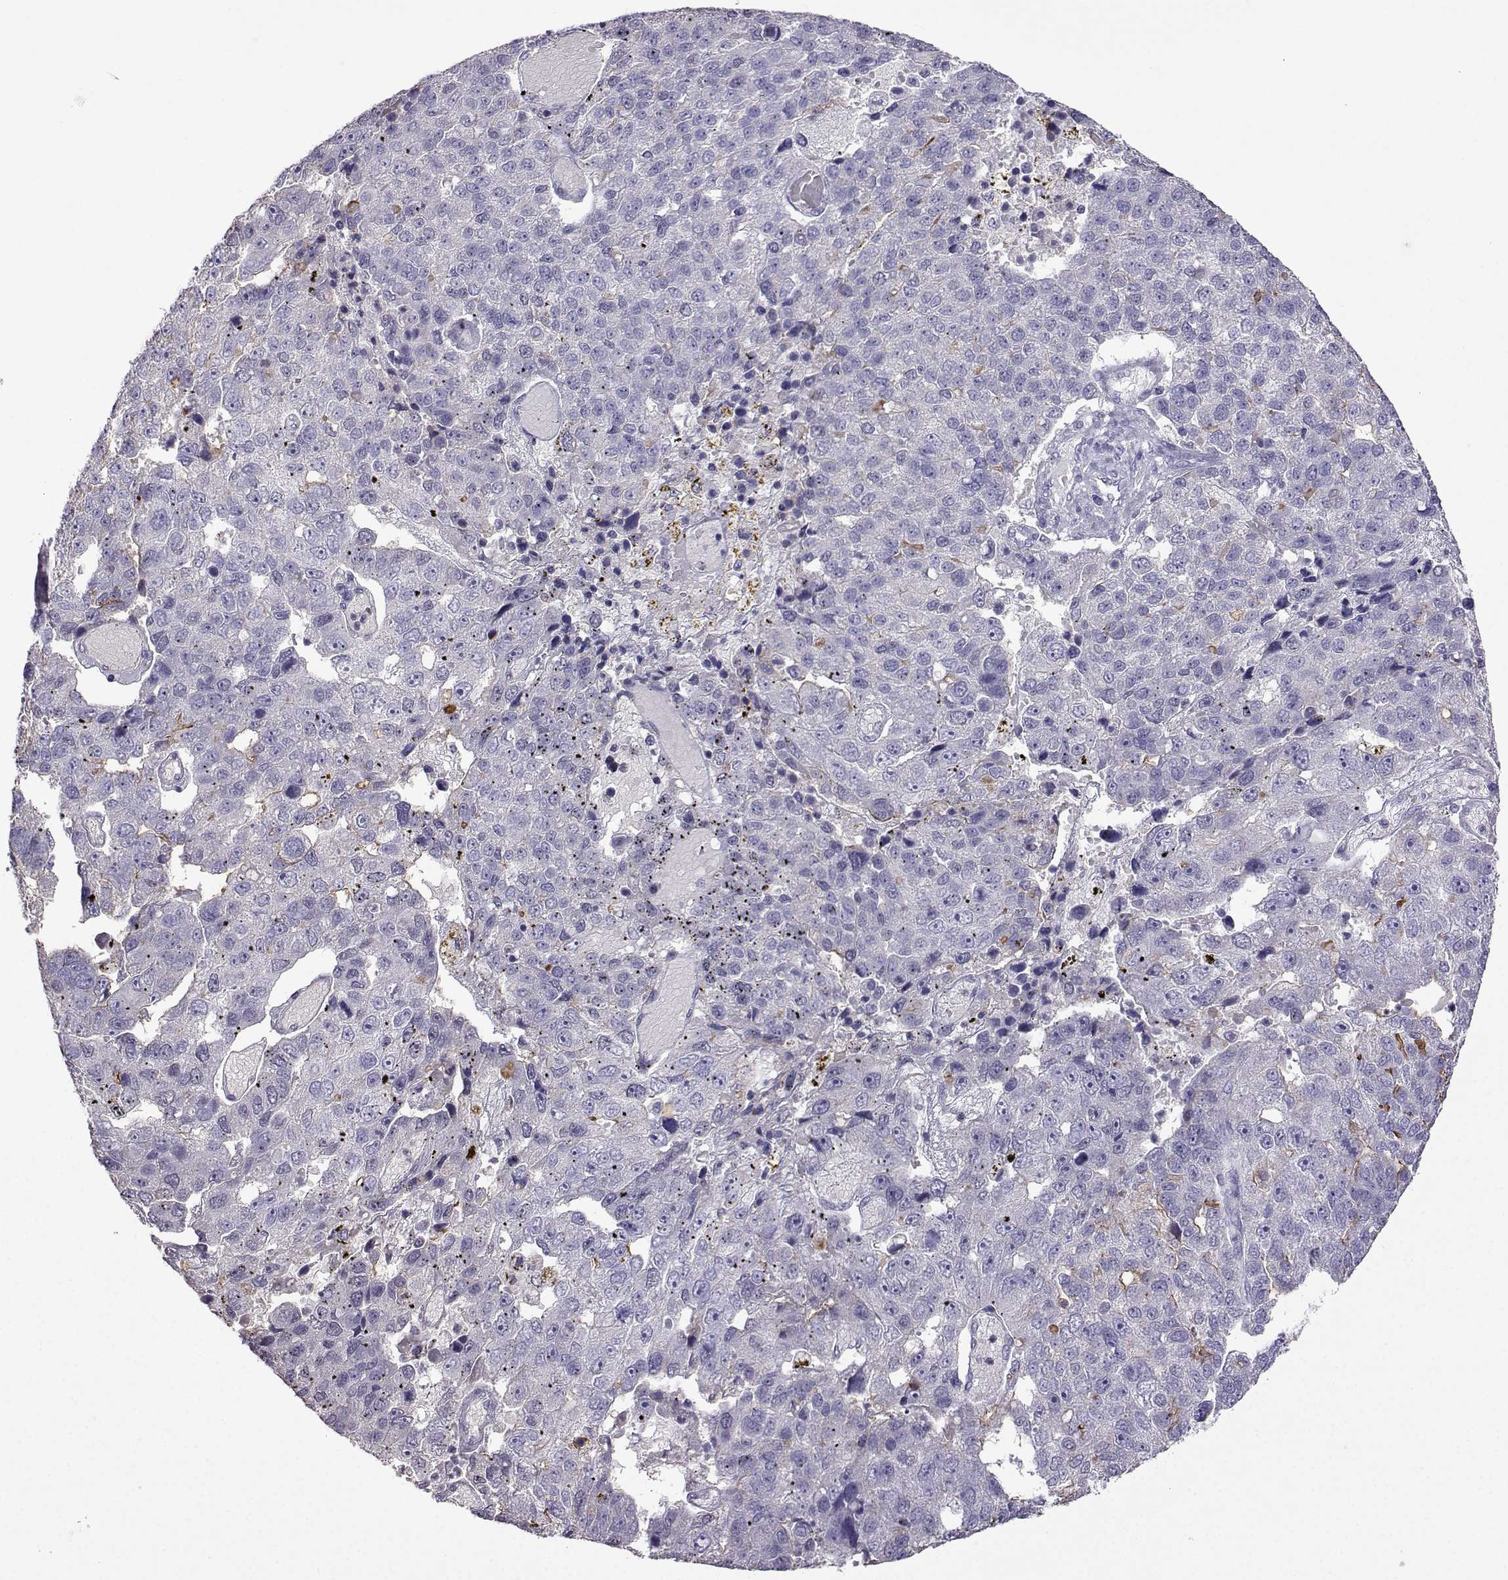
{"staining": {"intensity": "weak", "quantity": "<25%", "location": "cytoplasmic/membranous"}, "tissue": "pancreatic cancer", "cell_type": "Tumor cells", "image_type": "cancer", "snomed": [{"axis": "morphology", "description": "Adenocarcinoma, NOS"}, {"axis": "topography", "description": "Pancreas"}], "caption": "Tumor cells show no significant protein positivity in pancreatic cancer (adenocarcinoma).", "gene": "FCAMR", "patient": {"sex": "female", "age": 61}}